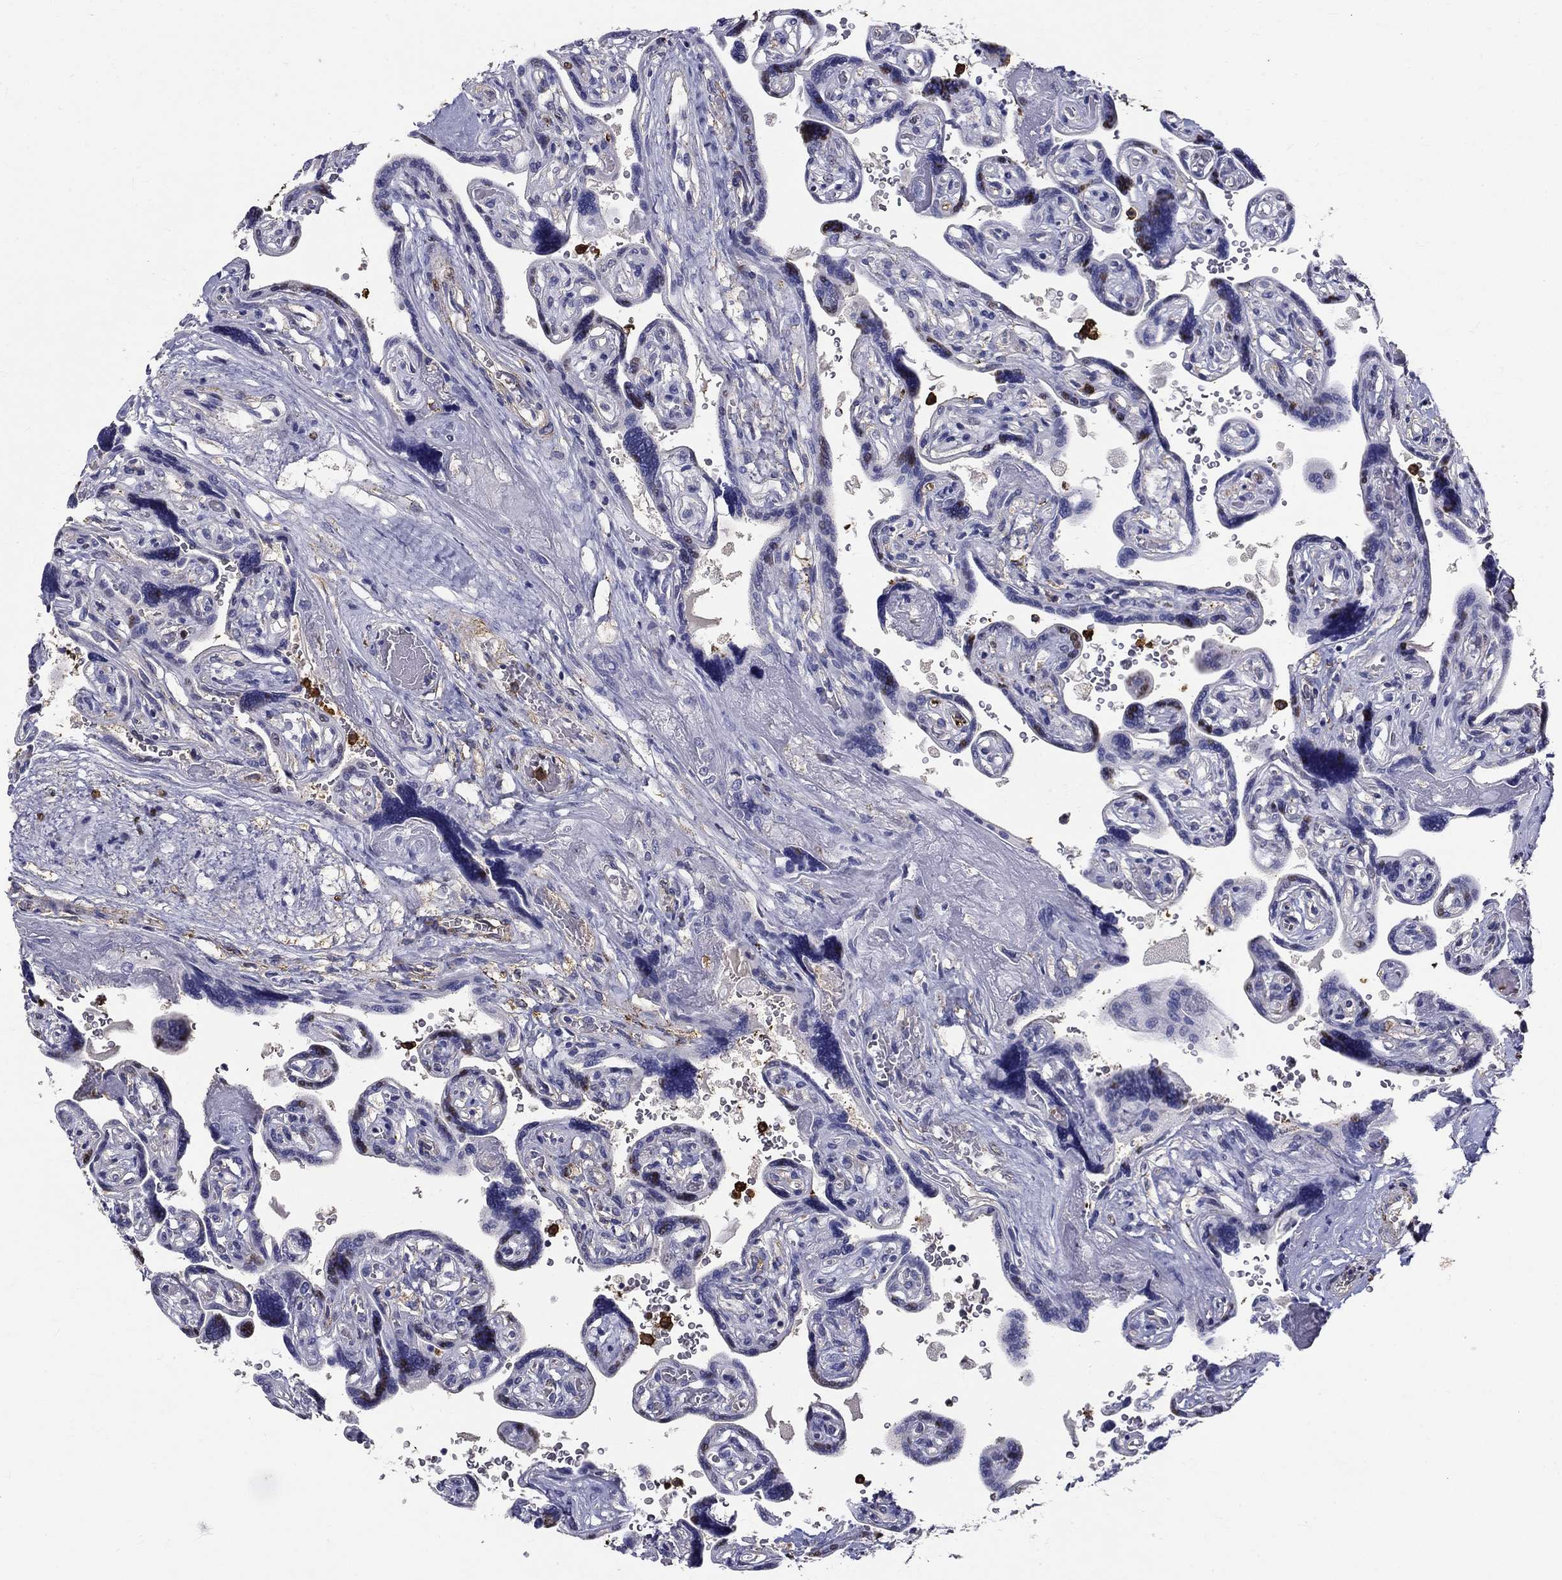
{"staining": {"intensity": "negative", "quantity": "none", "location": "none"}, "tissue": "placenta", "cell_type": "Decidual cells", "image_type": "normal", "snomed": [{"axis": "morphology", "description": "Normal tissue, NOS"}, {"axis": "topography", "description": "Placenta"}], "caption": "High power microscopy micrograph of an immunohistochemistry (IHC) image of unremarkable placenta, revealing no significant staining in decidual cells.", "gene": "IGSF8", "patient": {"sex": "female", "age": 32}}